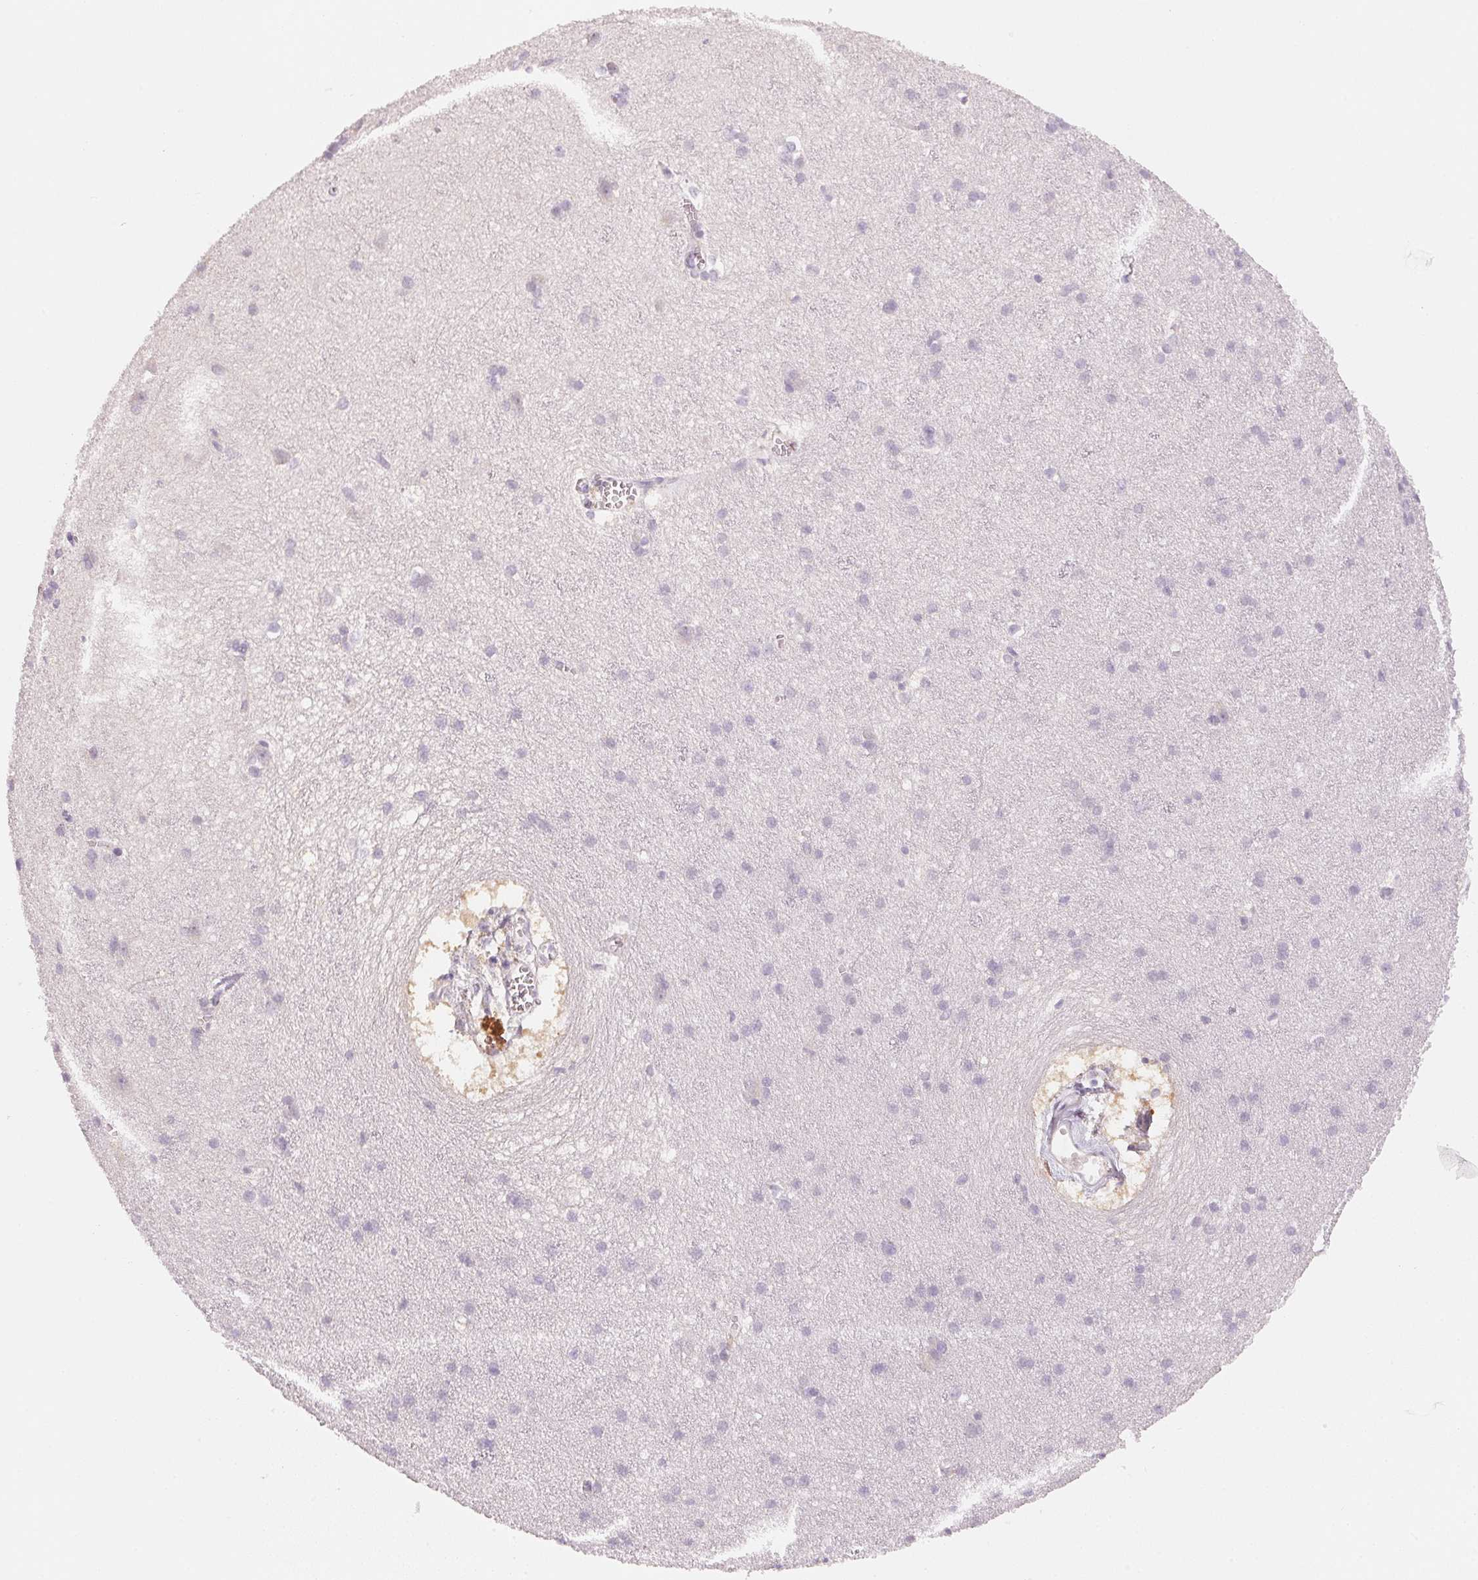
{"staining": {"intensity": "weak", "quantity": "25%-75%", "location": "cytoplasmic/membranous"}, "tissue": "cerebral cortex", "cell_type": "Endothelial cells", "image_type": "normal", "snomed": [{"axis": "morphology", "description": "Normal tissue, NOS"}, {"axis": "topography", "description": "Cerebral cortex"}], "caption": "A brown stain labels weak cytoplasmic/membranous staining of a protein in endothelial cells of normal cerebral cortex. (DAB IHC with brightfield microscopy, high magnification).", "gene": "CFAP276", "patient": {"sex": "male", "age": 37}}